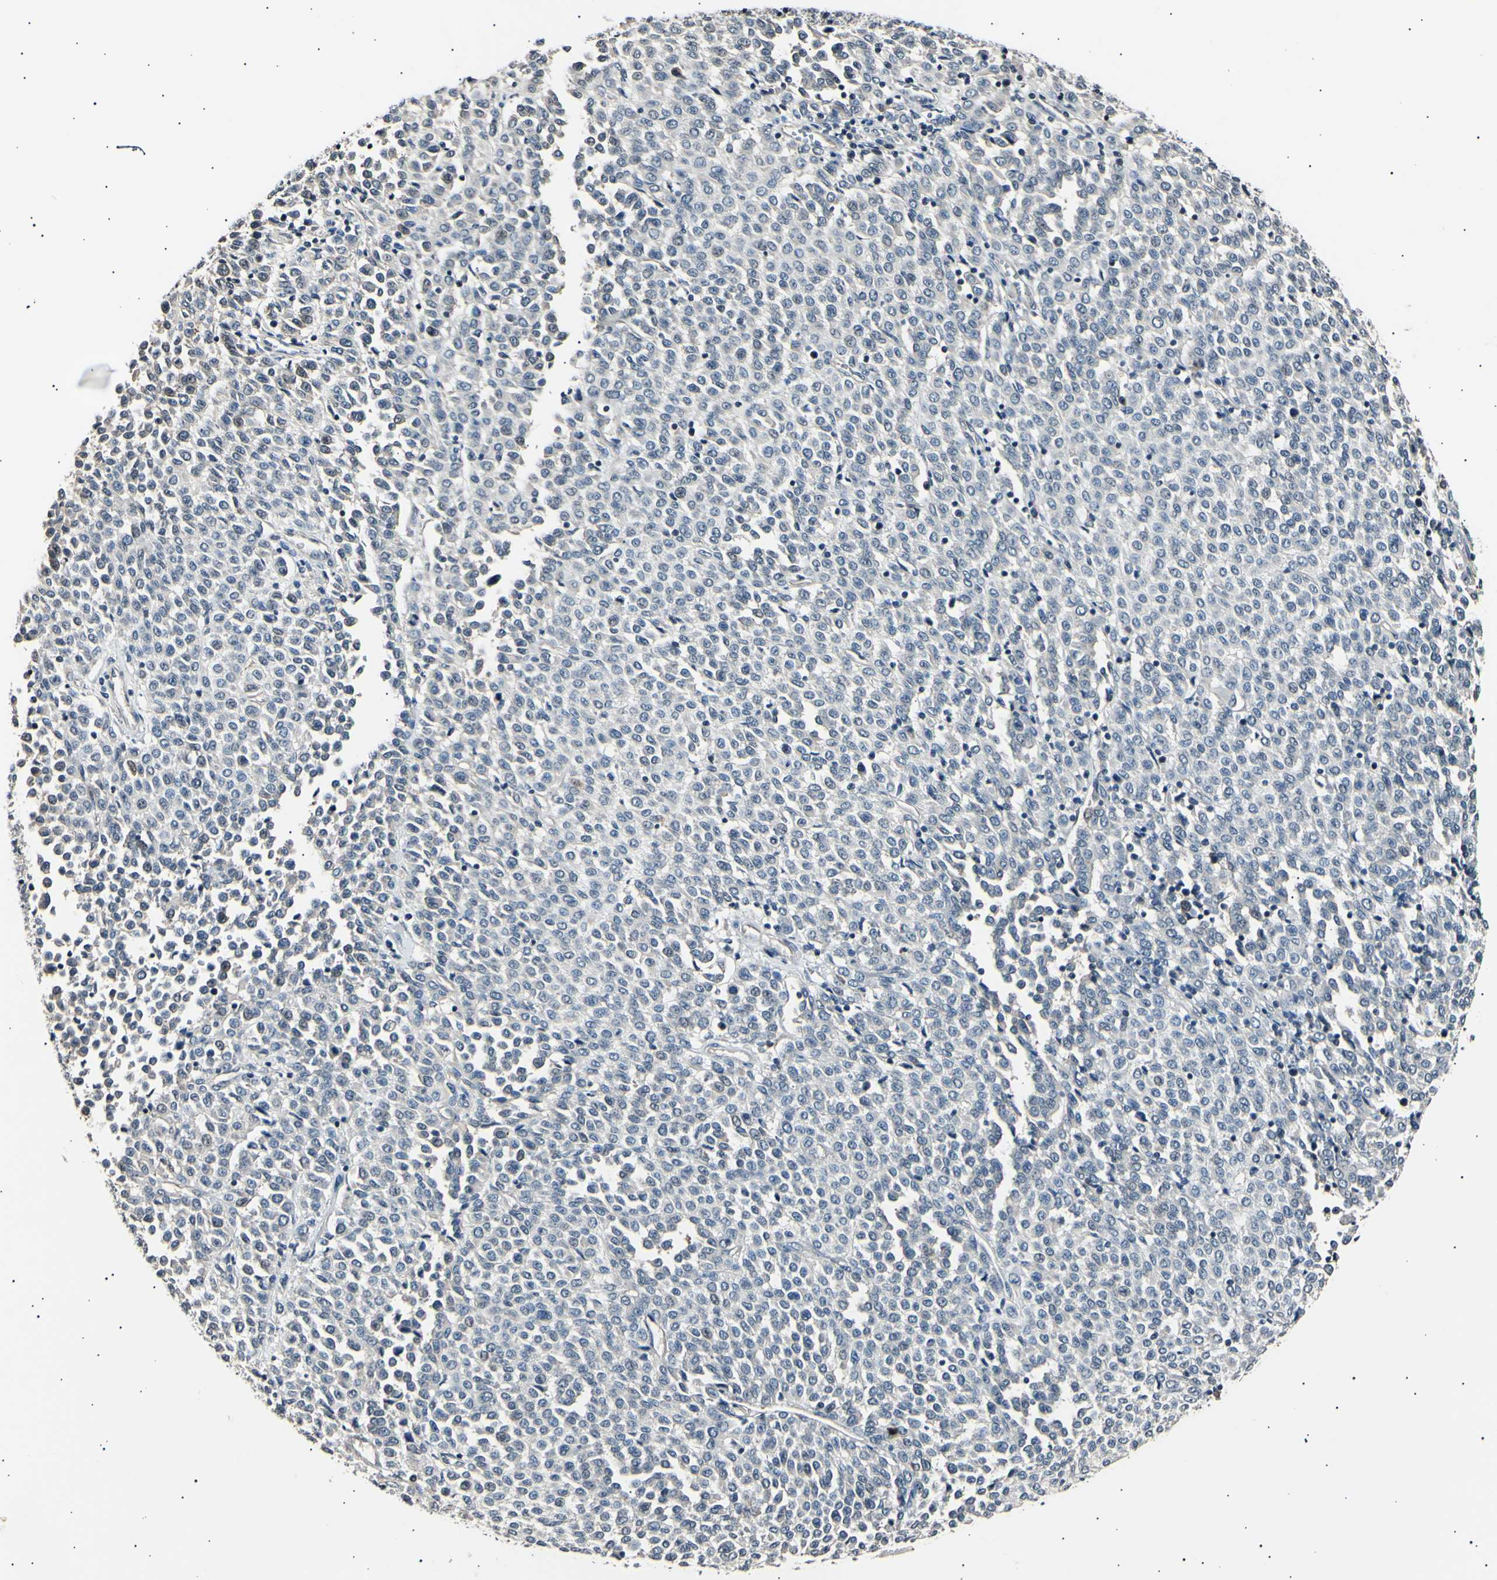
{"staining": {"intensity": "negative", "quantity": "none", "location": "none"}, "tissue": "melanoma", "cell_type": "Tumor cells", "image_type": "cancer", "snomed": [{"axis": "morphology", "description": "Malignant melanoma, Metastatic site"}, {"axis": "topography", "description": "Pancreas"}], "caption": "High power microscopy micrograph of an immunohistochemistry (IHC) histopathology image of melanoma, revealing no significant expression in tumor cells. Nuclei are stained in blue.", "gene": "AK1", "patient": {"sex": "female", "age": 30}}